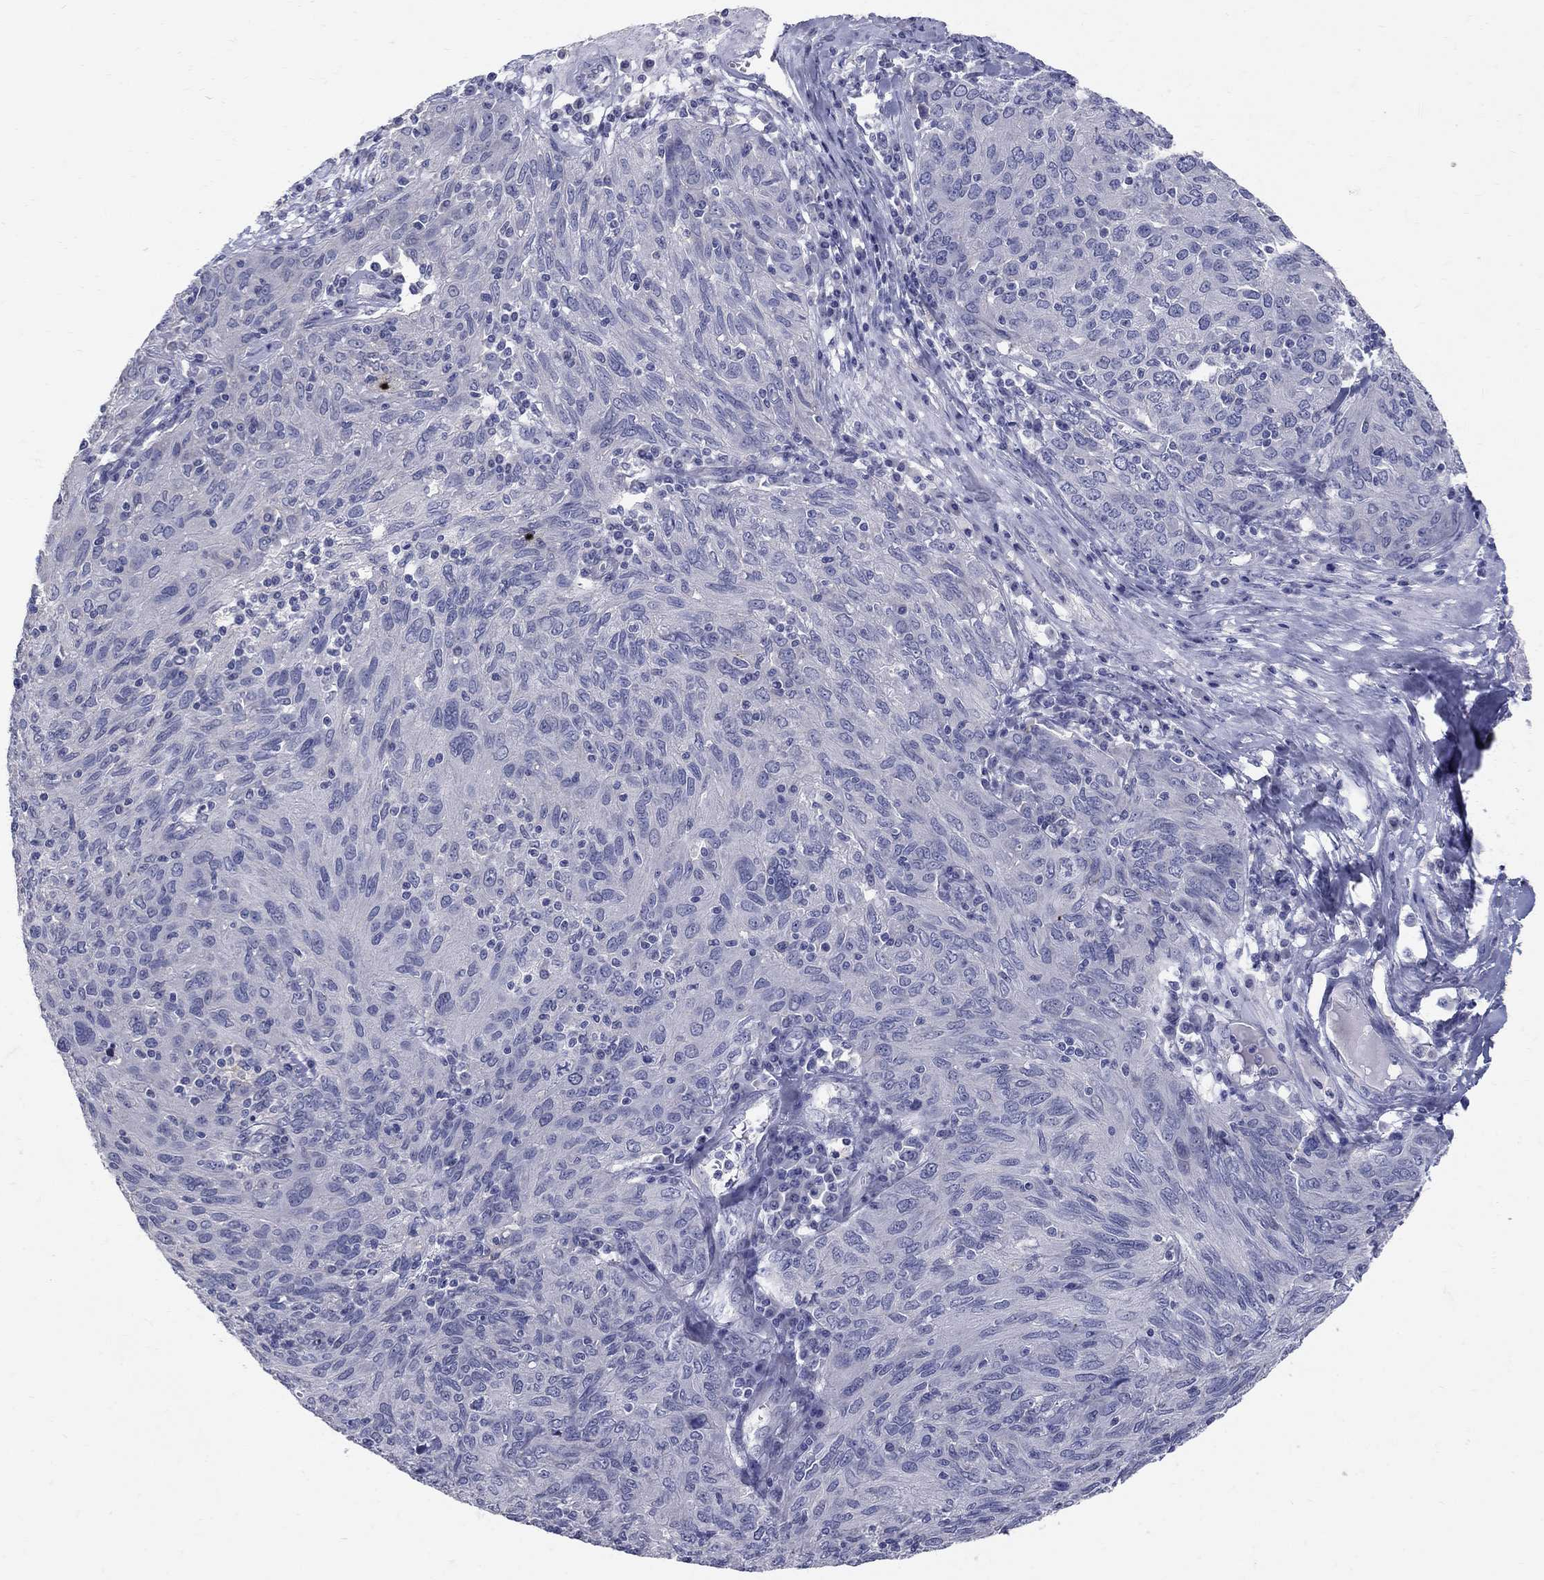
{"staining": {"intensity": "negative", "quantity": "none", "location": "none"}, "tissue": "ovarian cancer", "cell_type": "Tumor cells", "image_type": "cancer", "snomed": [{"axis": "morphology", "description": "Carcinoma, endometroid"}, {"axis": "topography", "description": "Ovary"}], "caption": "The immunohistochemistry (IHC) image has no significant expression in tumor cells of ovarian cancer tissue.", "gene": "TP53TG5", "patient": {"sex": "female", "age": 50}}